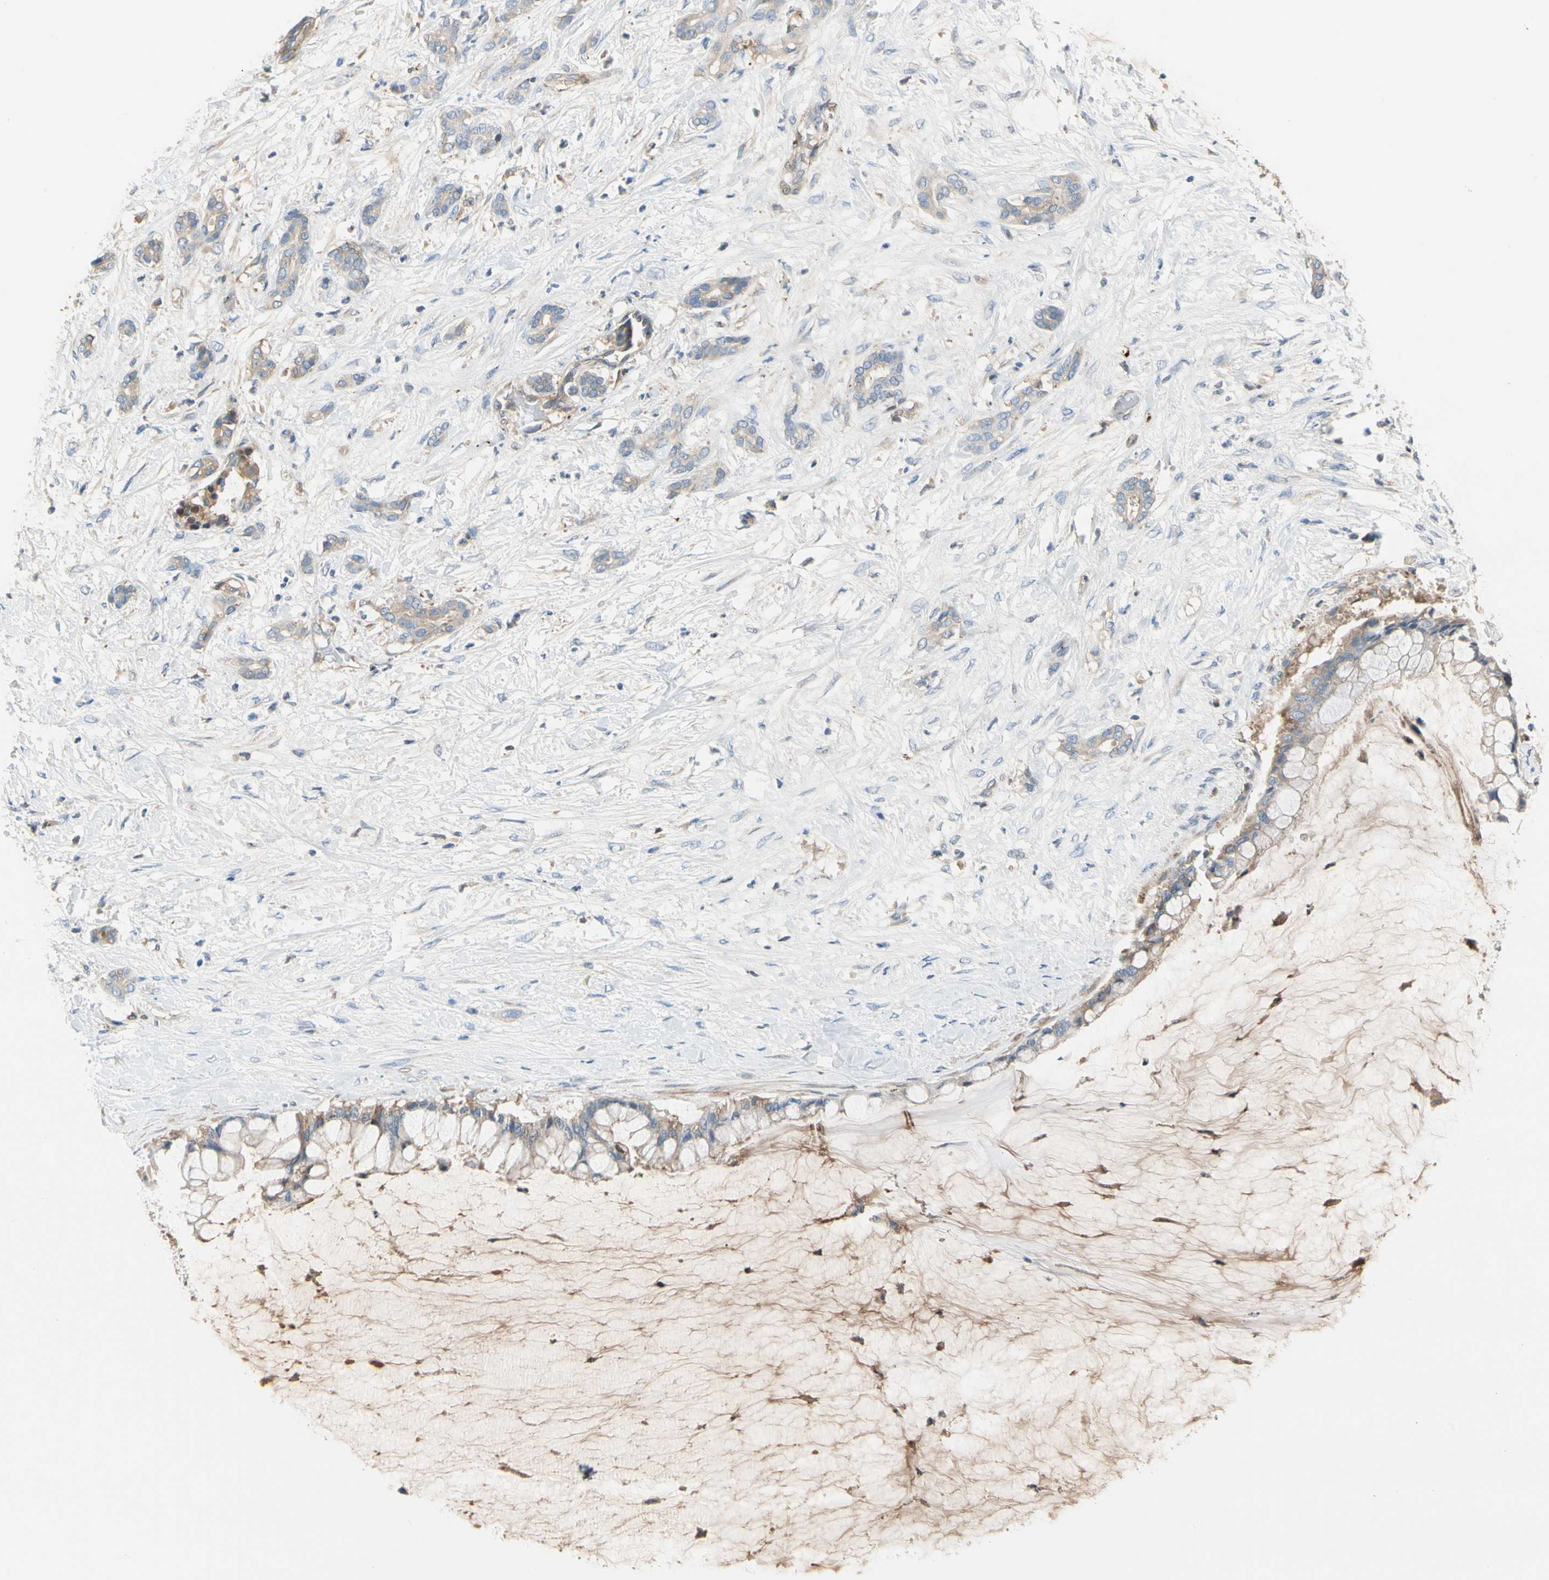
{"staining": {"intensity": "weak", "quantity": "<25%", "location": "cytoplasmic/membranous"}, "tissue": "pancreatic cancer", "cell_type": "Tumor cells", "image_type": "cancer", "snomed": [{"axis": "morphology", "description": "Adenocarcinoma, NOS"}, {"axis": "topography", "description": "Pancreas"}], "caption": "Immunohistochemistry micrograph of neoplastic tissue: human pancreatic cancer (adenocarcinoma) stained with DAB demonstrates no significant protein positivity in tumor cells.", "gene": "ENTREP3", "patient": {"sex": "male", "age": 41}}